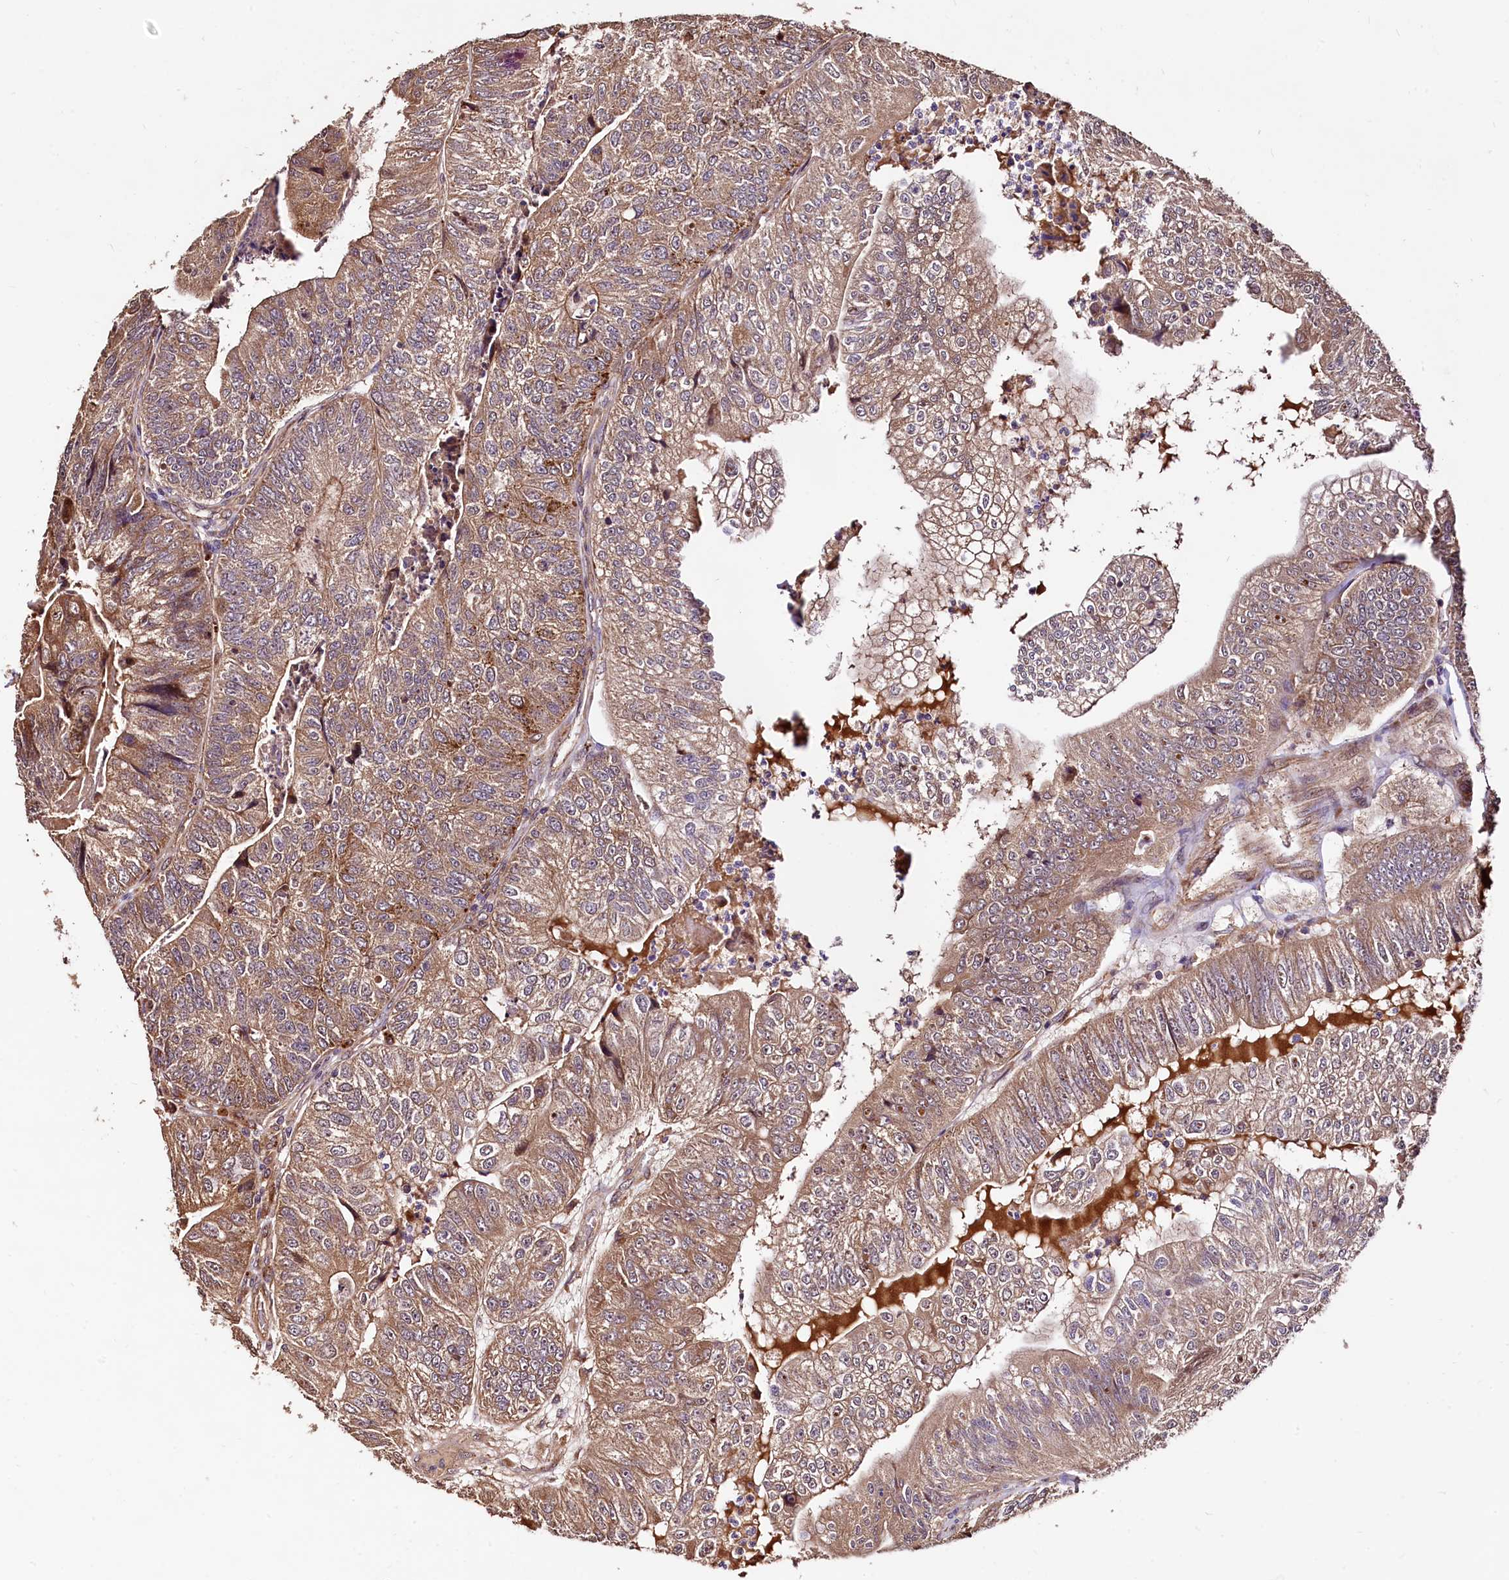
{"staining": {"intensity": "moderate", "quantity": ">75%", "location": "cytoplasmic/membranous"}, "tissue": "colorectal cancer", "cell_type": "Tumor cells", "image_type": "cancer", "snomed": [{"axis": "morphology", "description": "Adenocarcinoma, NOS"}, {"axis": "topography", "description": "Colon"}], "caption": "Immunohistochemical staining of human colorectal cancer reveals medium levels of moderate cytoplasmic/membranous protein staining in about >75% of tumor cells.", "gene": "TBCEL", "patient": {"sex": "female", "age": 67}}